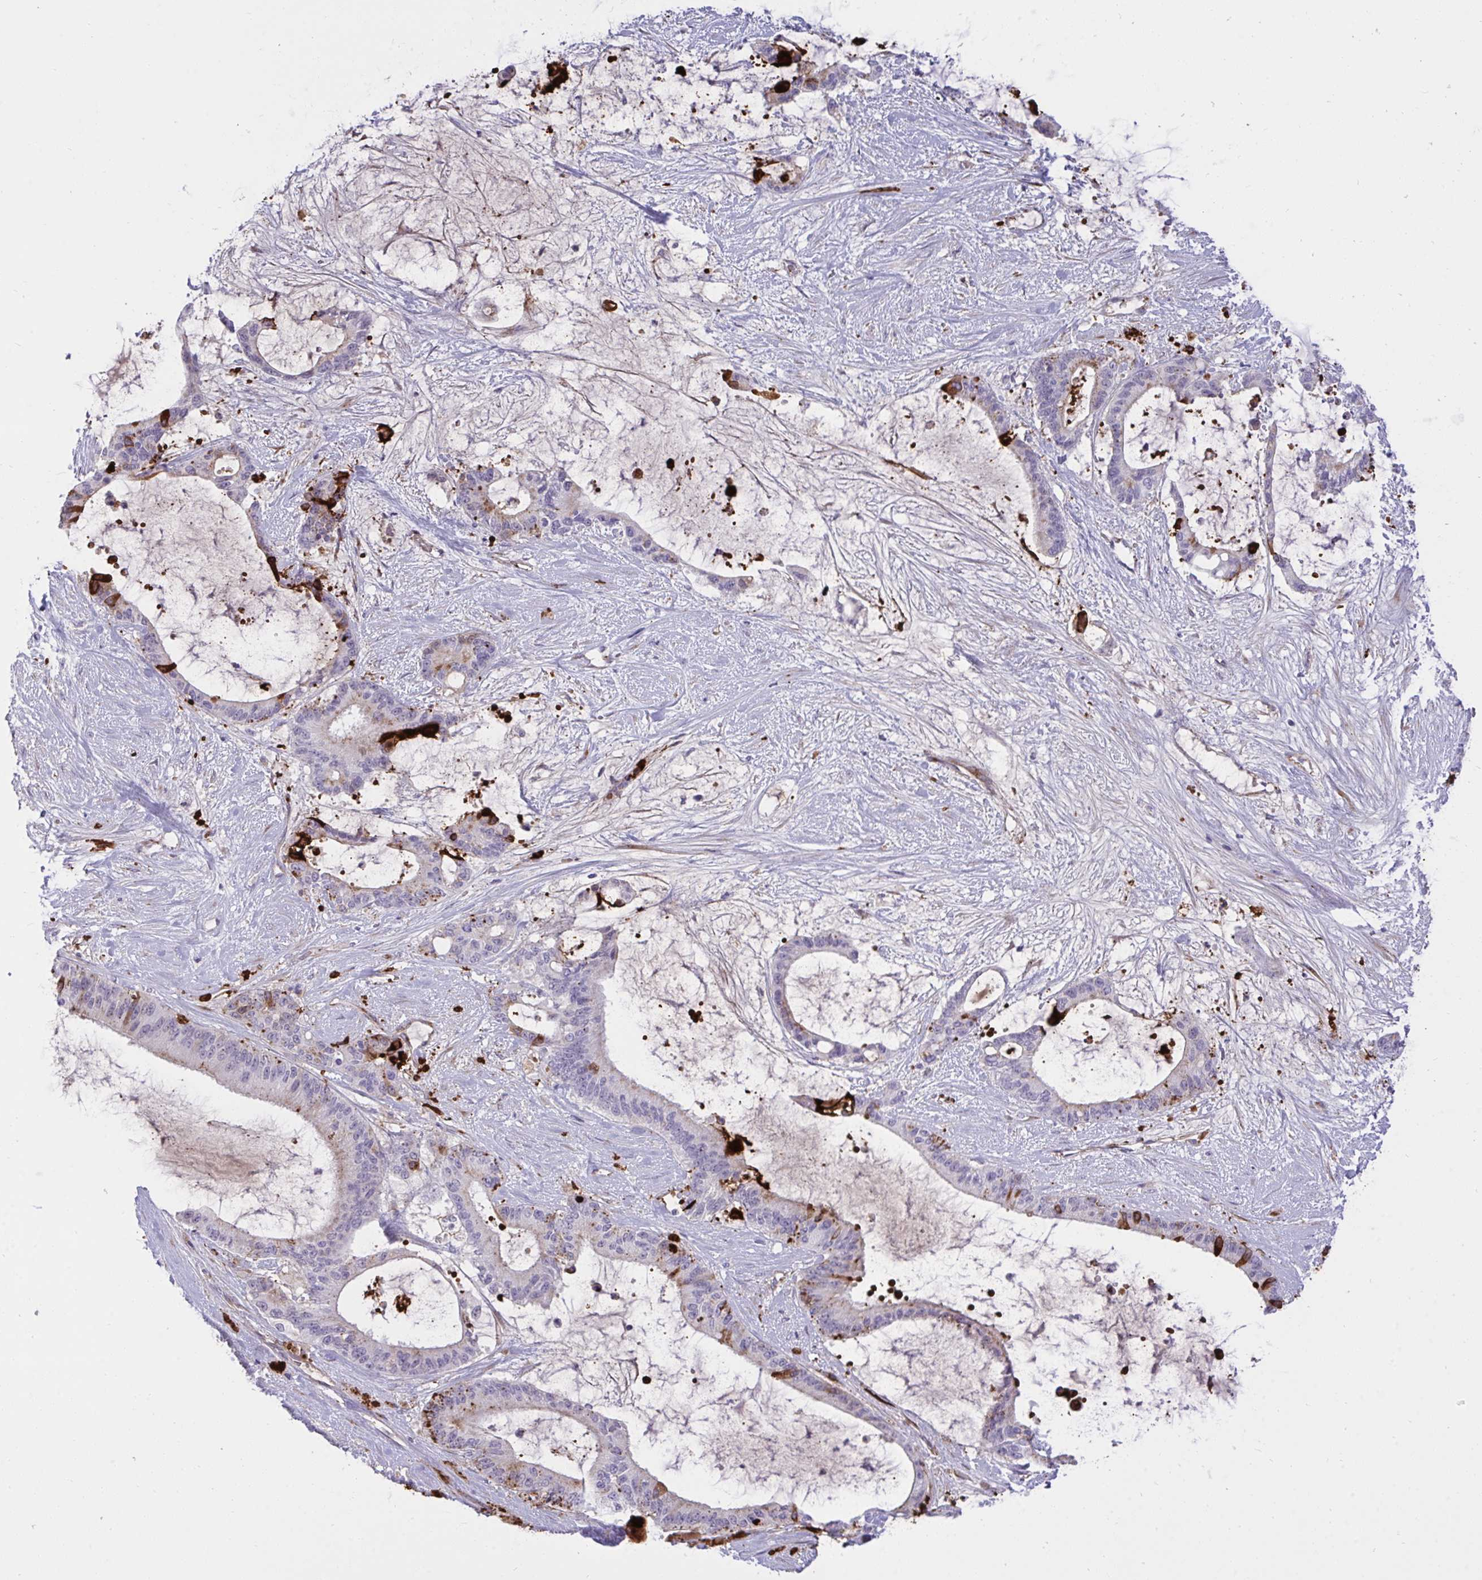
{"staining": {"intensity": "strong", "quantity": "<25%", "location": "cytoplasmic/membranous"}, "tissue": "liver cancer", "cell_type": "Tumor cells", "image_type": "cancer", "snomed": [{"axis": "morphology", "description": "Normal tissue, NOS"}, {"axis": "morphology", "description": "Cholangiocarcinoma"}, {"axis": "topography", "description": "Liver"}, {"axis": "topography", "description": "Peripheral nerve tissue"}], "caption": "The photomicrograph reveals immunohistochemical staining of liver cholangiocarcinoma. There is strong cytoplasmic/membranous staining is appreciated in about <25% of tumor cells. The staining was performed using DAB (3,3'-diaminobenzidine), with brown indicating positive protein expression. Nuclei are stained blue with hematoxylin.", "gene": "F2", "patient": {"sex": "female", "age": 73}}